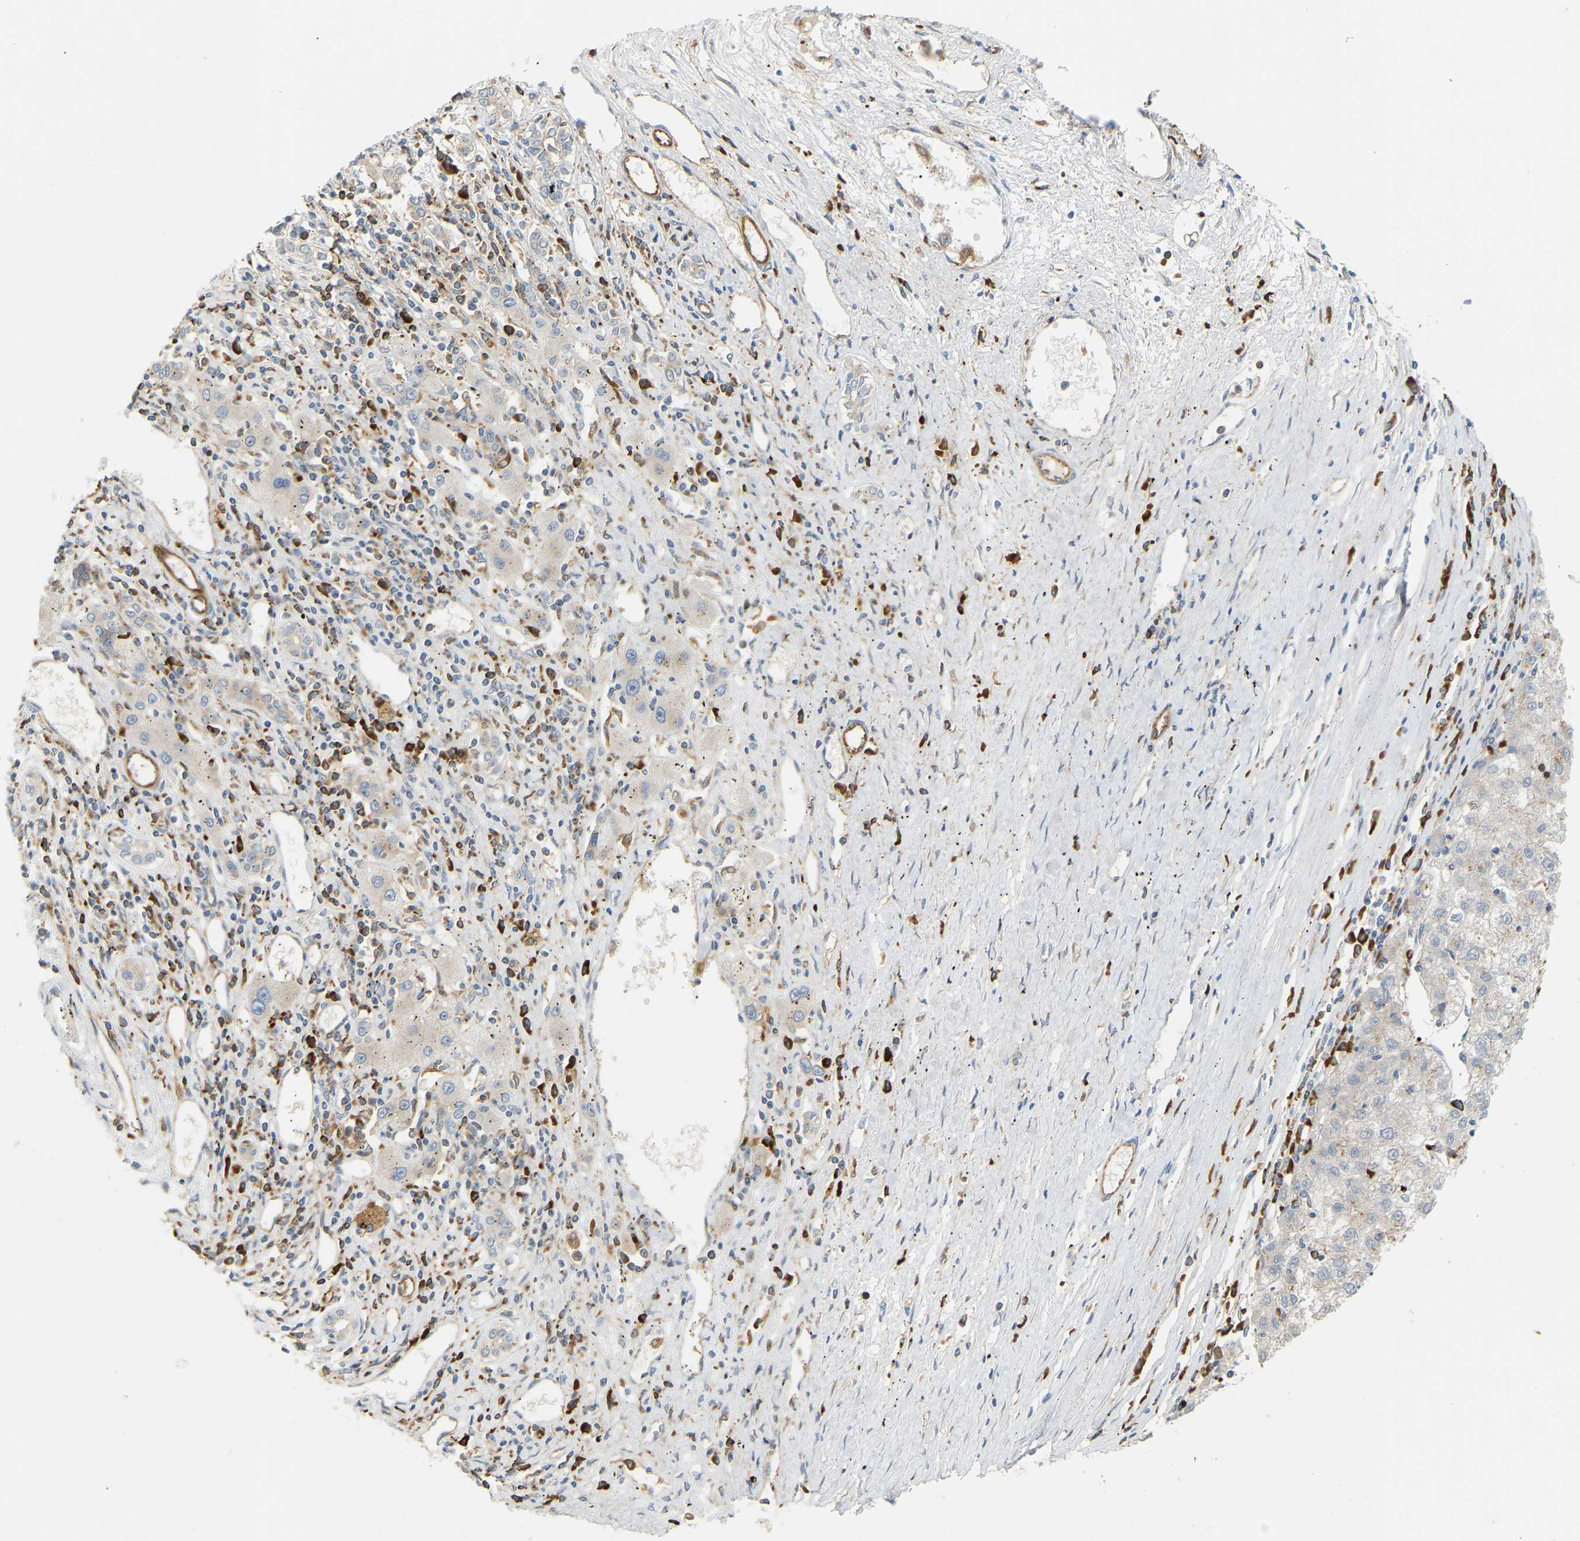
{"staining": {"intensity": "negative", "quantity": "none", "location": "none"}, "tissue": "liver cancer", "cell_type": "Tumor cells", "image_type": "cancer", "snomed": [{"axis": "morphology", "description": "Carcinoma, Hepatocellular, NOS"}, {"axis": "topography", "description": "Liver"}], "caption": "Human liver hepatocellular carcinoma stained for a protein using IHC displays no expression in tumor cells.", "gene": "PLCG2", "patient": {"sex": "male", "age": 72}}